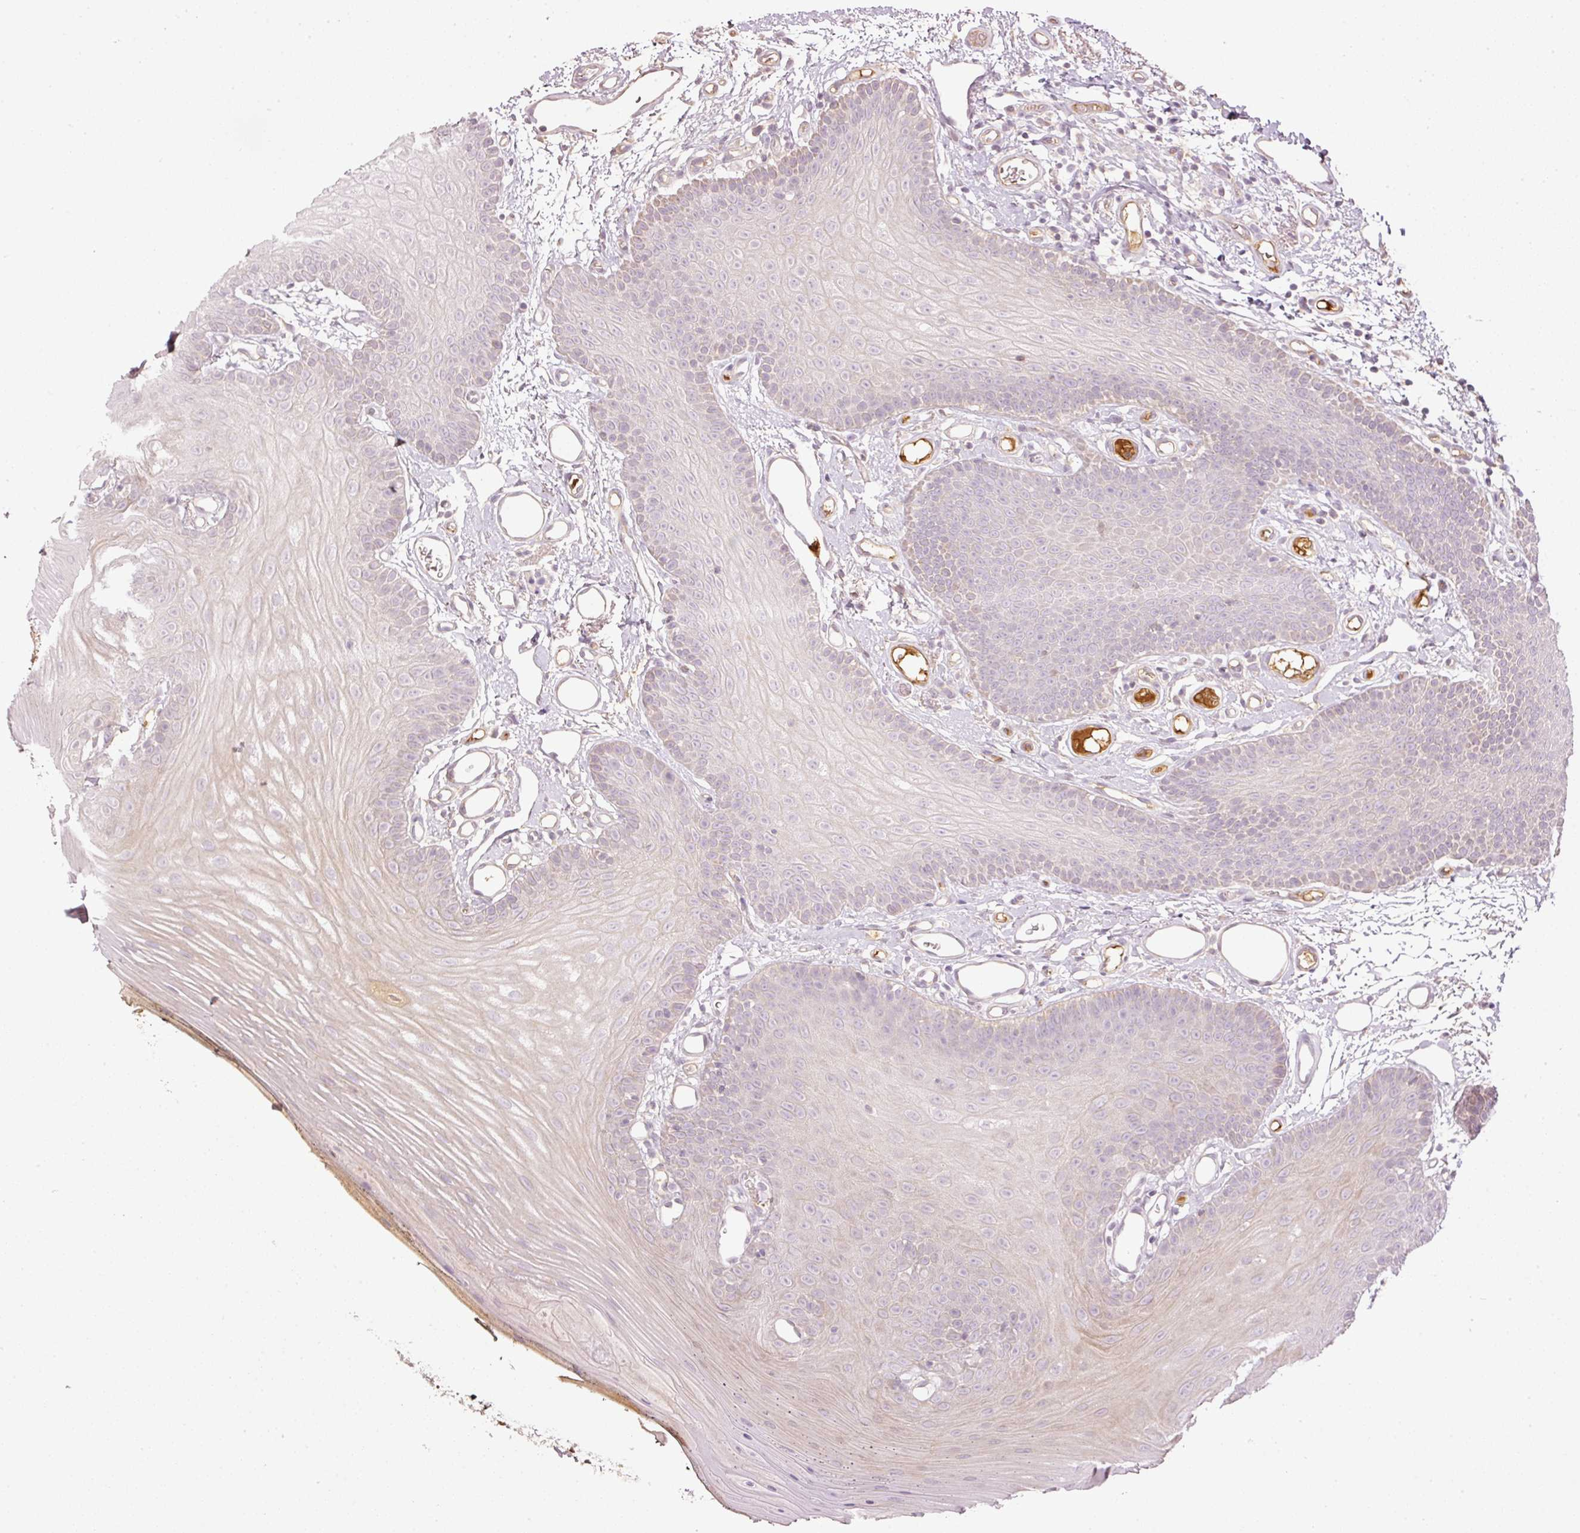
{"staining": {"intensity": "strong", "quantity": "<25%", "location": "cytoplasmic/membranous"}, "tissue": "oral mucosa", "cell_type": "Squamous epithelial cells", "image_type": "normal", "snomed": [{"axis": "morphology", "description": "Normal tissue, NOS"}, {"axis": "morphology", "description": "Squamous cell carcinoma, NOS"}, {"axis": "topography", "description": "Oral tissue"}, {"axis": "topography", "description": "Head-Neck"}], "caption": "Protein expression by immunohistochemistry displays strong cytoplasmic/membranous positivity in approximately <25% of squamous epithelial cells in normal oral mucosa. The protein of interest is stained brown, and the nuclei are stained in blue (DAB (3,3'-diaminobenzidine) IHC with brightfield microscopy, high magnification).", "gene": "SERPING1", "patient": {"sex": "female", "age": 81}}